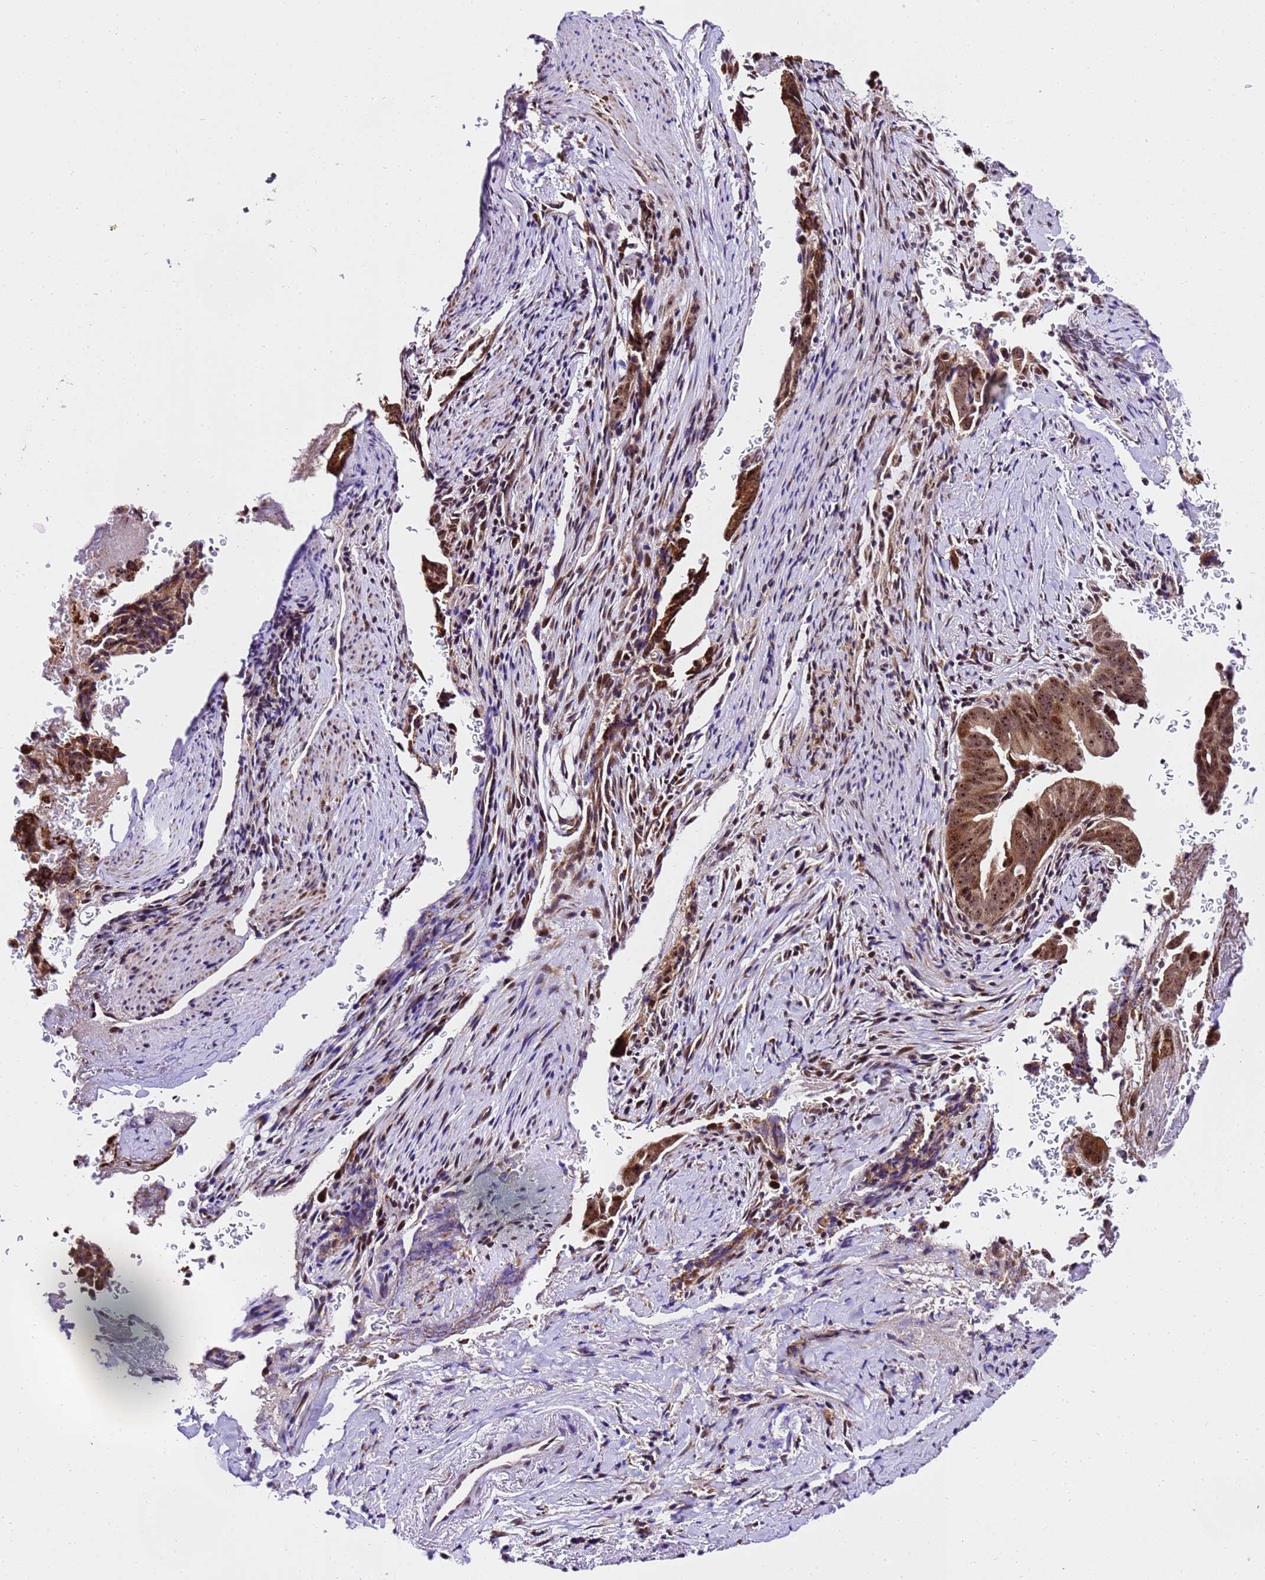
{"staining": {"intensity": "moderate", "quantity": ">75%", "location": "cytoplasmic/membranous,nuclear"}, "tissue": "pancreatic cancer", "cell_type": "Tumor cells", "image_type": "cancer", "snomed": [{"axis": "morphology", "description": "Adenocarcinoma, NOS"}, {"axis": "topography", "description": "Pancreas"}], "caption": "IHC of human adenocarcinoma (pancreatic) exhibits medium levels of moderate cytoplasmic/membranous and nuclear staining in about >75% of tumor cells. (DAB IHC, brown staining for protein, blue staining for nuclei).", "gene": "SLX4IP", "patient": {"sex": "female", "age": 63}}